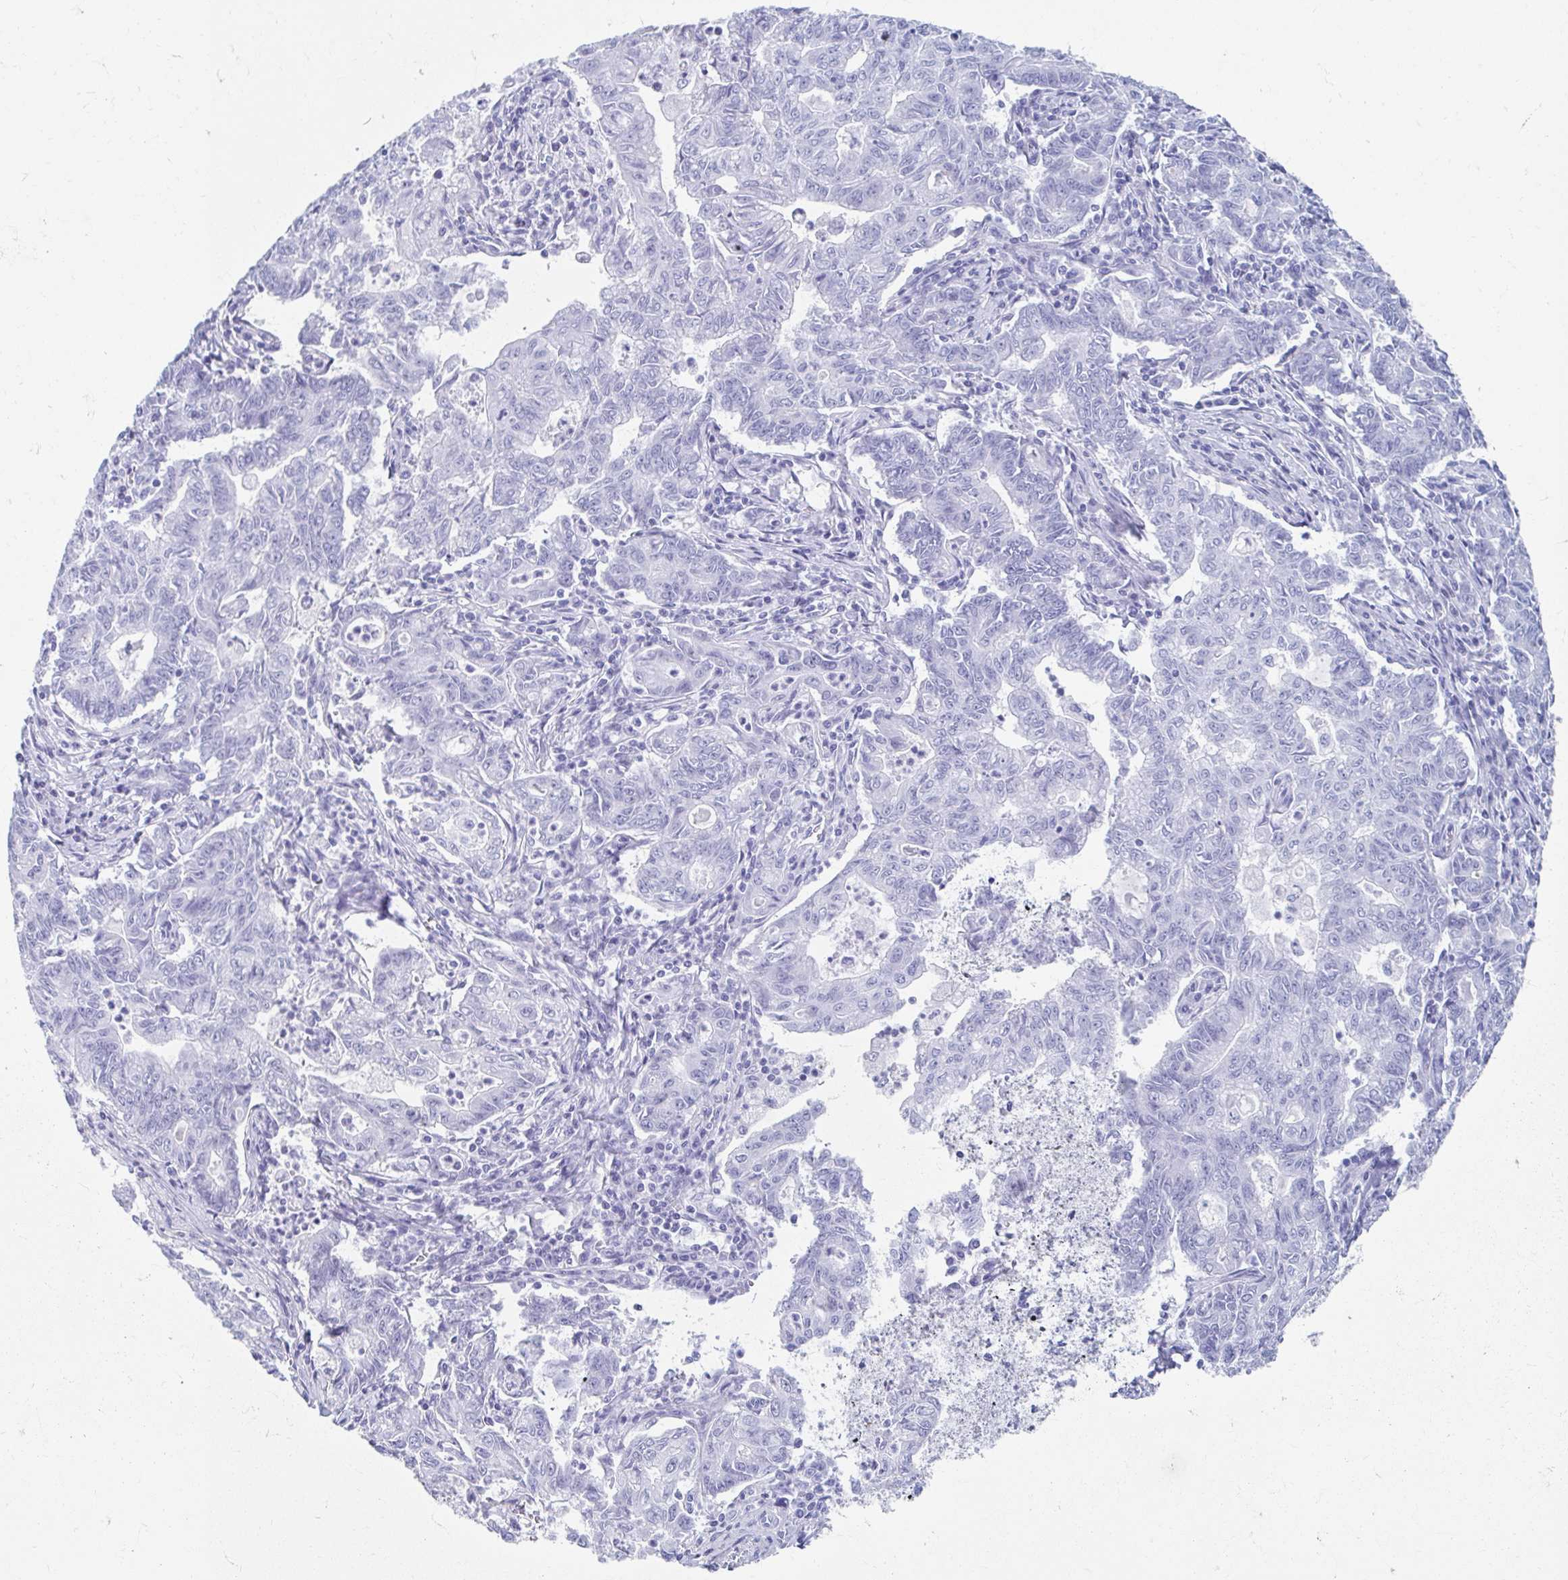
{"staining": {"intensity": "negative", "quantity": "none", "location": "none"}, "tissue": "stomach cancer", "cell_type": "Tumor cells", "image_type": "cancer", "snomed": [{"axis": "morphology", "description": "Adenocarcinoma, NOS"}, {"axis": "topography", "description": "Stomach, upper"}], "caption": "This is a image of immunohistochemistry staining of adenocarcinoma (stomach), which shows no expression in tumor cells.", "gene": "HDGFL1", "patient": {"sex": "female", "age": 79}}